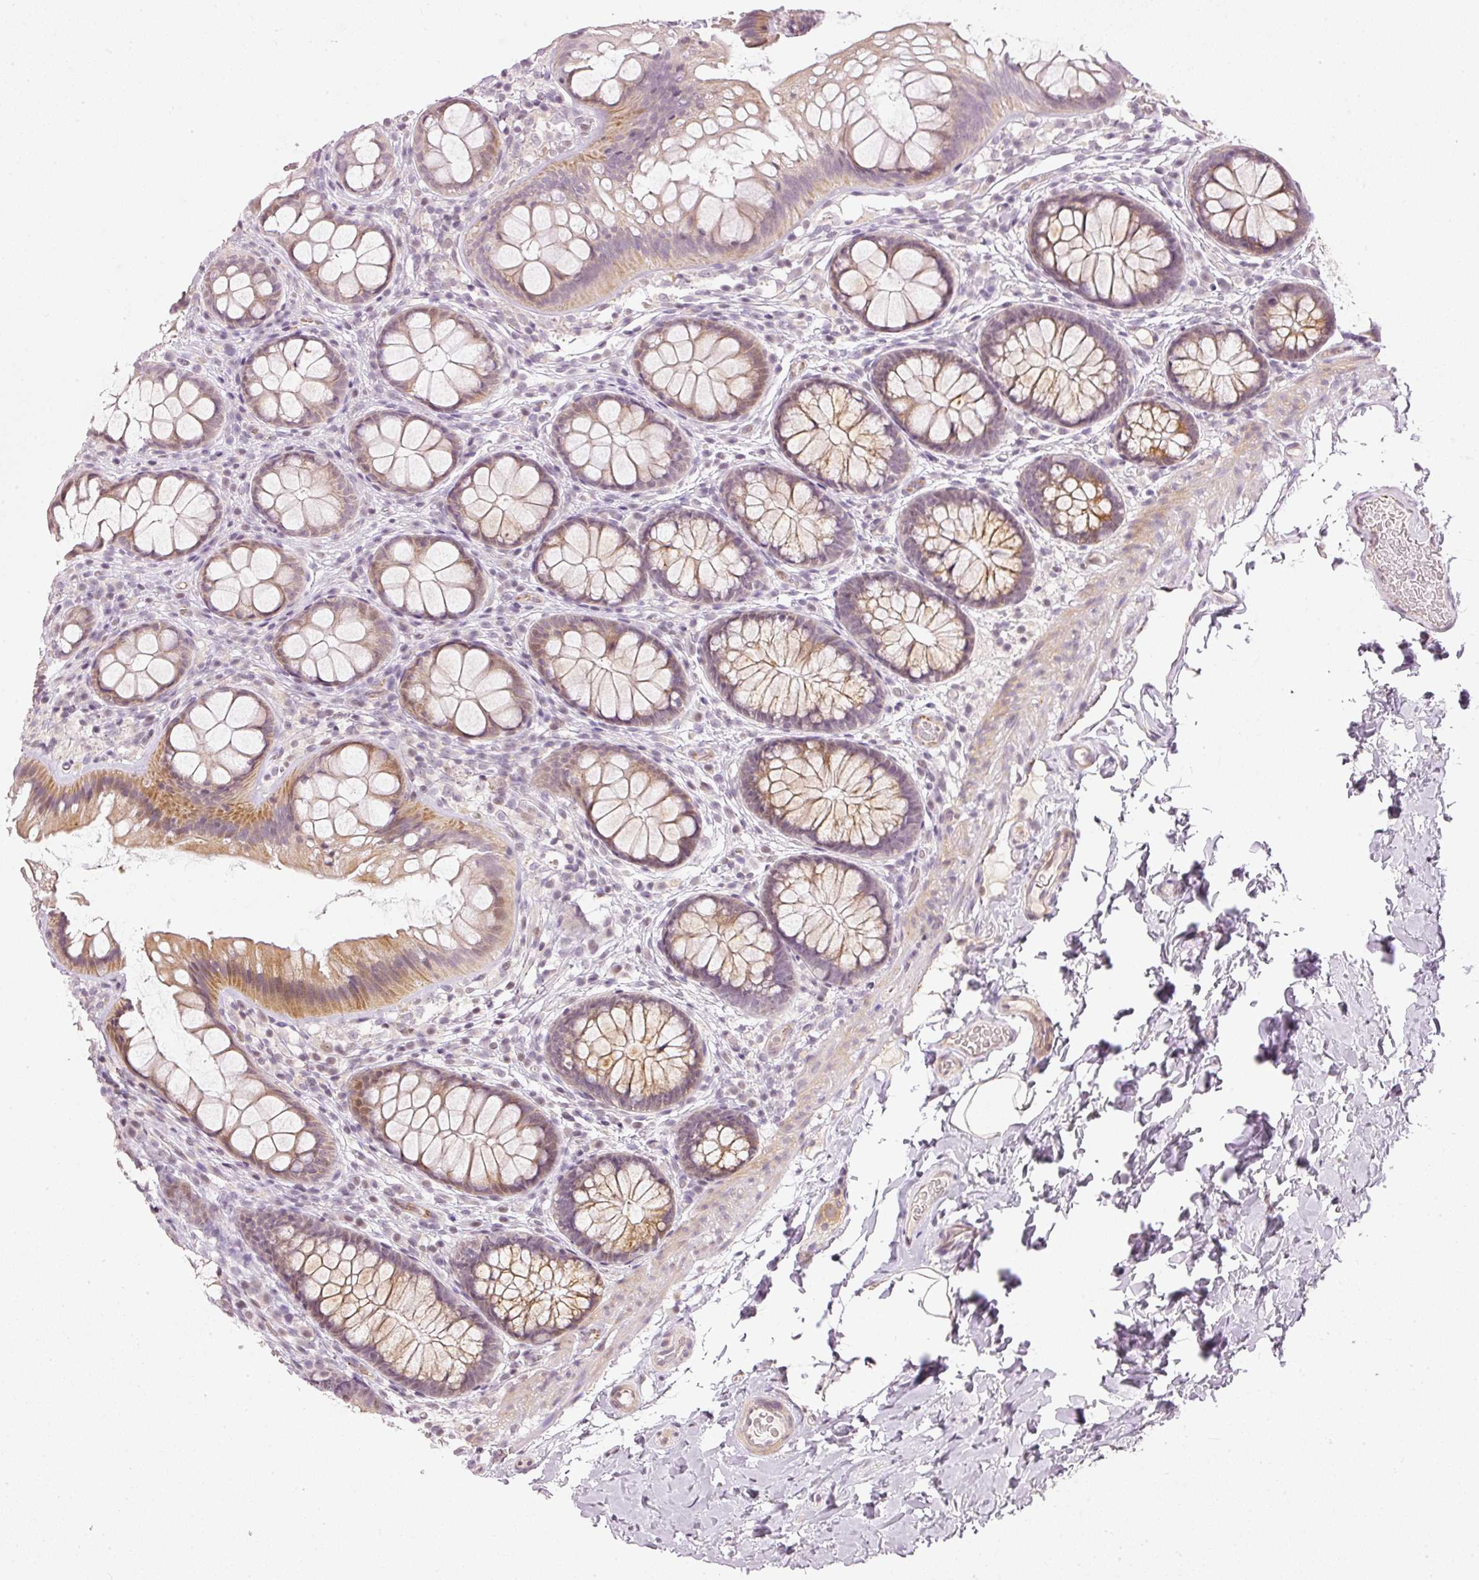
{"staining": {"intensity": "weak", "quantity": ">75%", "location": "cytoplasmic/membranous"}, "tissue": "colon", "cell_type": "Endothelial cells", "image_type": "normal", "snomed": [{"axis": "morphology", "description": "Normal tissue, NOS"}, {"axis": "topography", "description": "Colon"}], "caption": "Immunohistochemistry (IHC) photomicrograph of benign colon: human colon stained using immunohistochemistry shows low levels of weak protein expression localized specifically in the cytoplasmic/membranous of endothelial cells, appearing as a cytoplasmic/membranous brown color.", "gene": "NRDE2", "patient": {"sex": "male", "age": 46}}